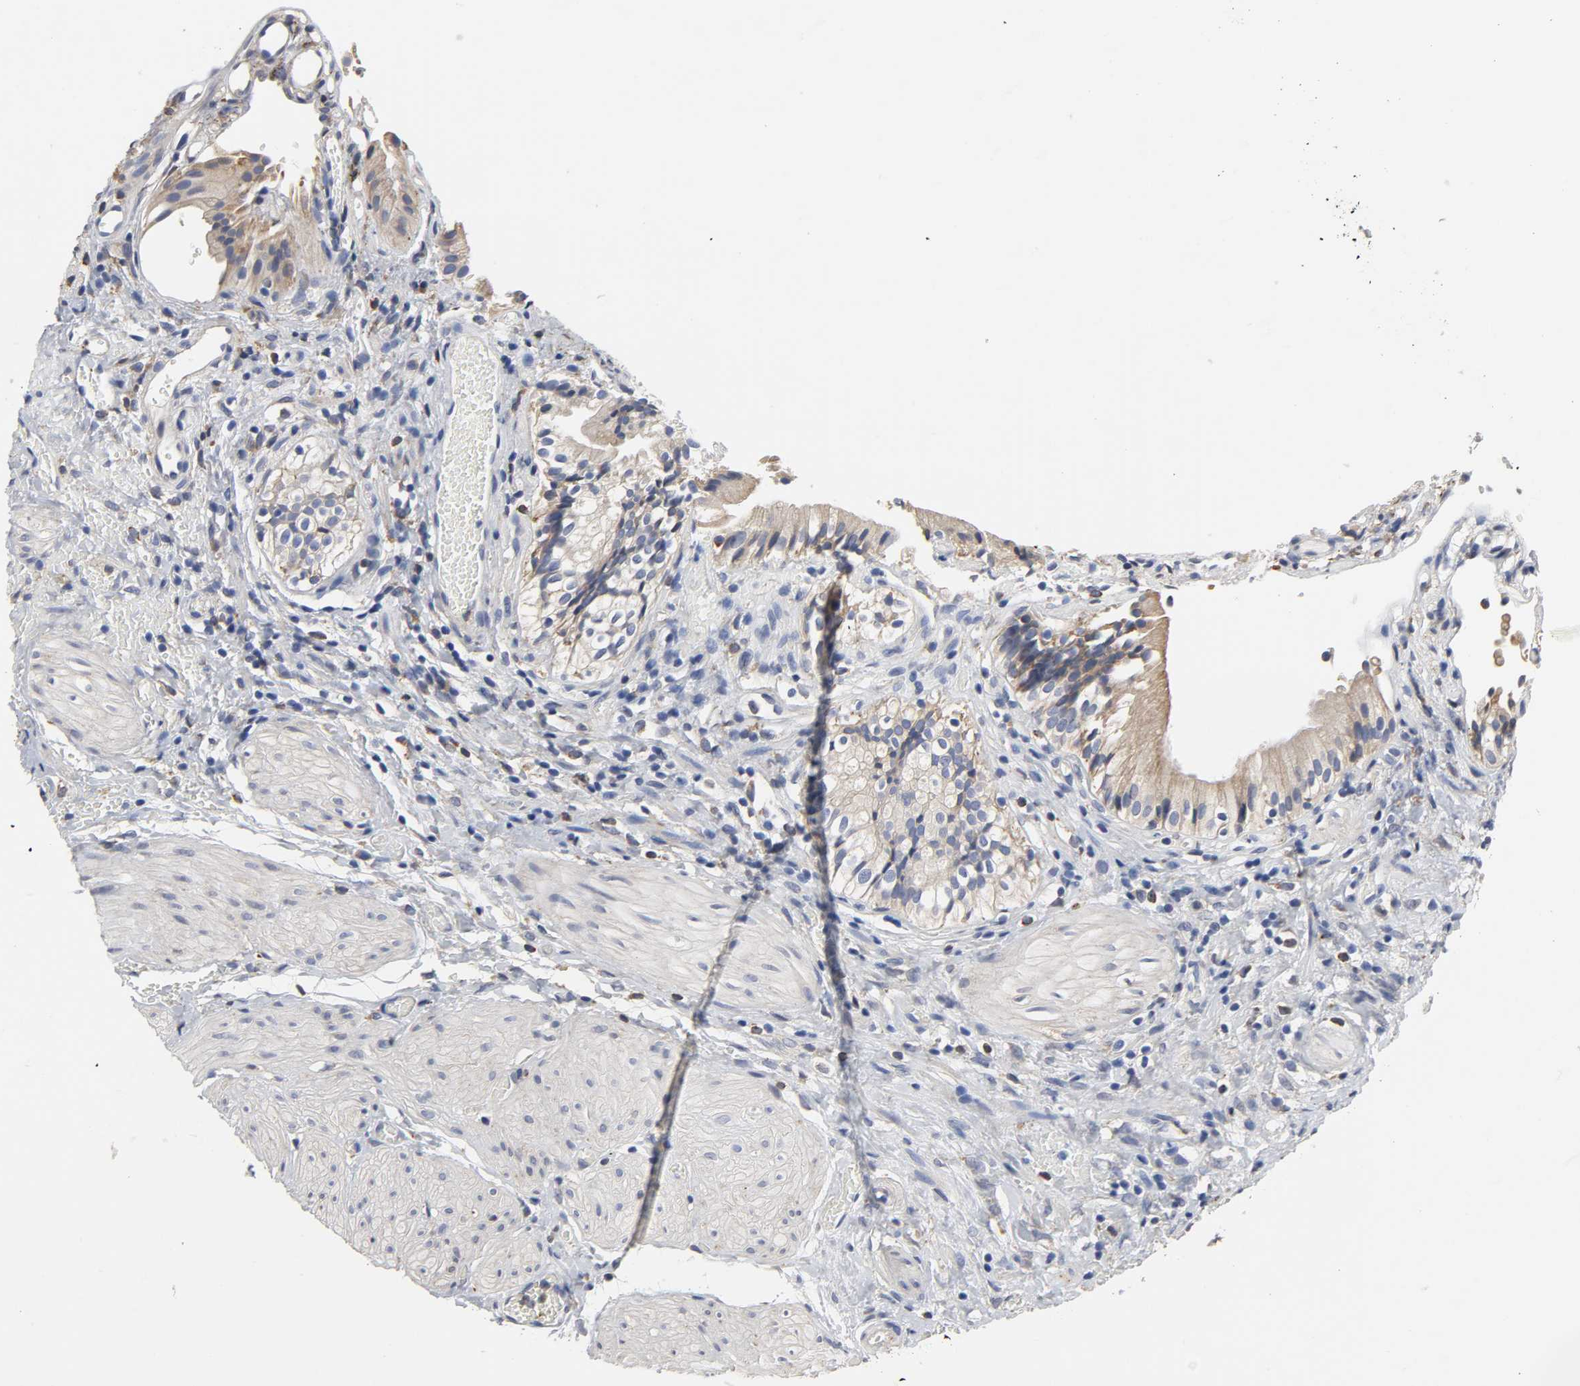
{"staining": {"intensity": "weak", "quantity": ">75%", "location": "cytoplasmic/membranous"}, "tissue": "gallbladder", "cell_type": "Glandular cells", "image_type": "normal", "snomed": [{"axis": "morphology", "description": "Normal tissue, NOS"}, {"axis": "topography", "description": "Gallbladder"}], "caption": "A brown stain labels weak cytoplasmic/membranous staining of a protein in glandular cells of normal gallbladder.", "gene": "HCK", "patient": {"sex": "male", "age": 65}}